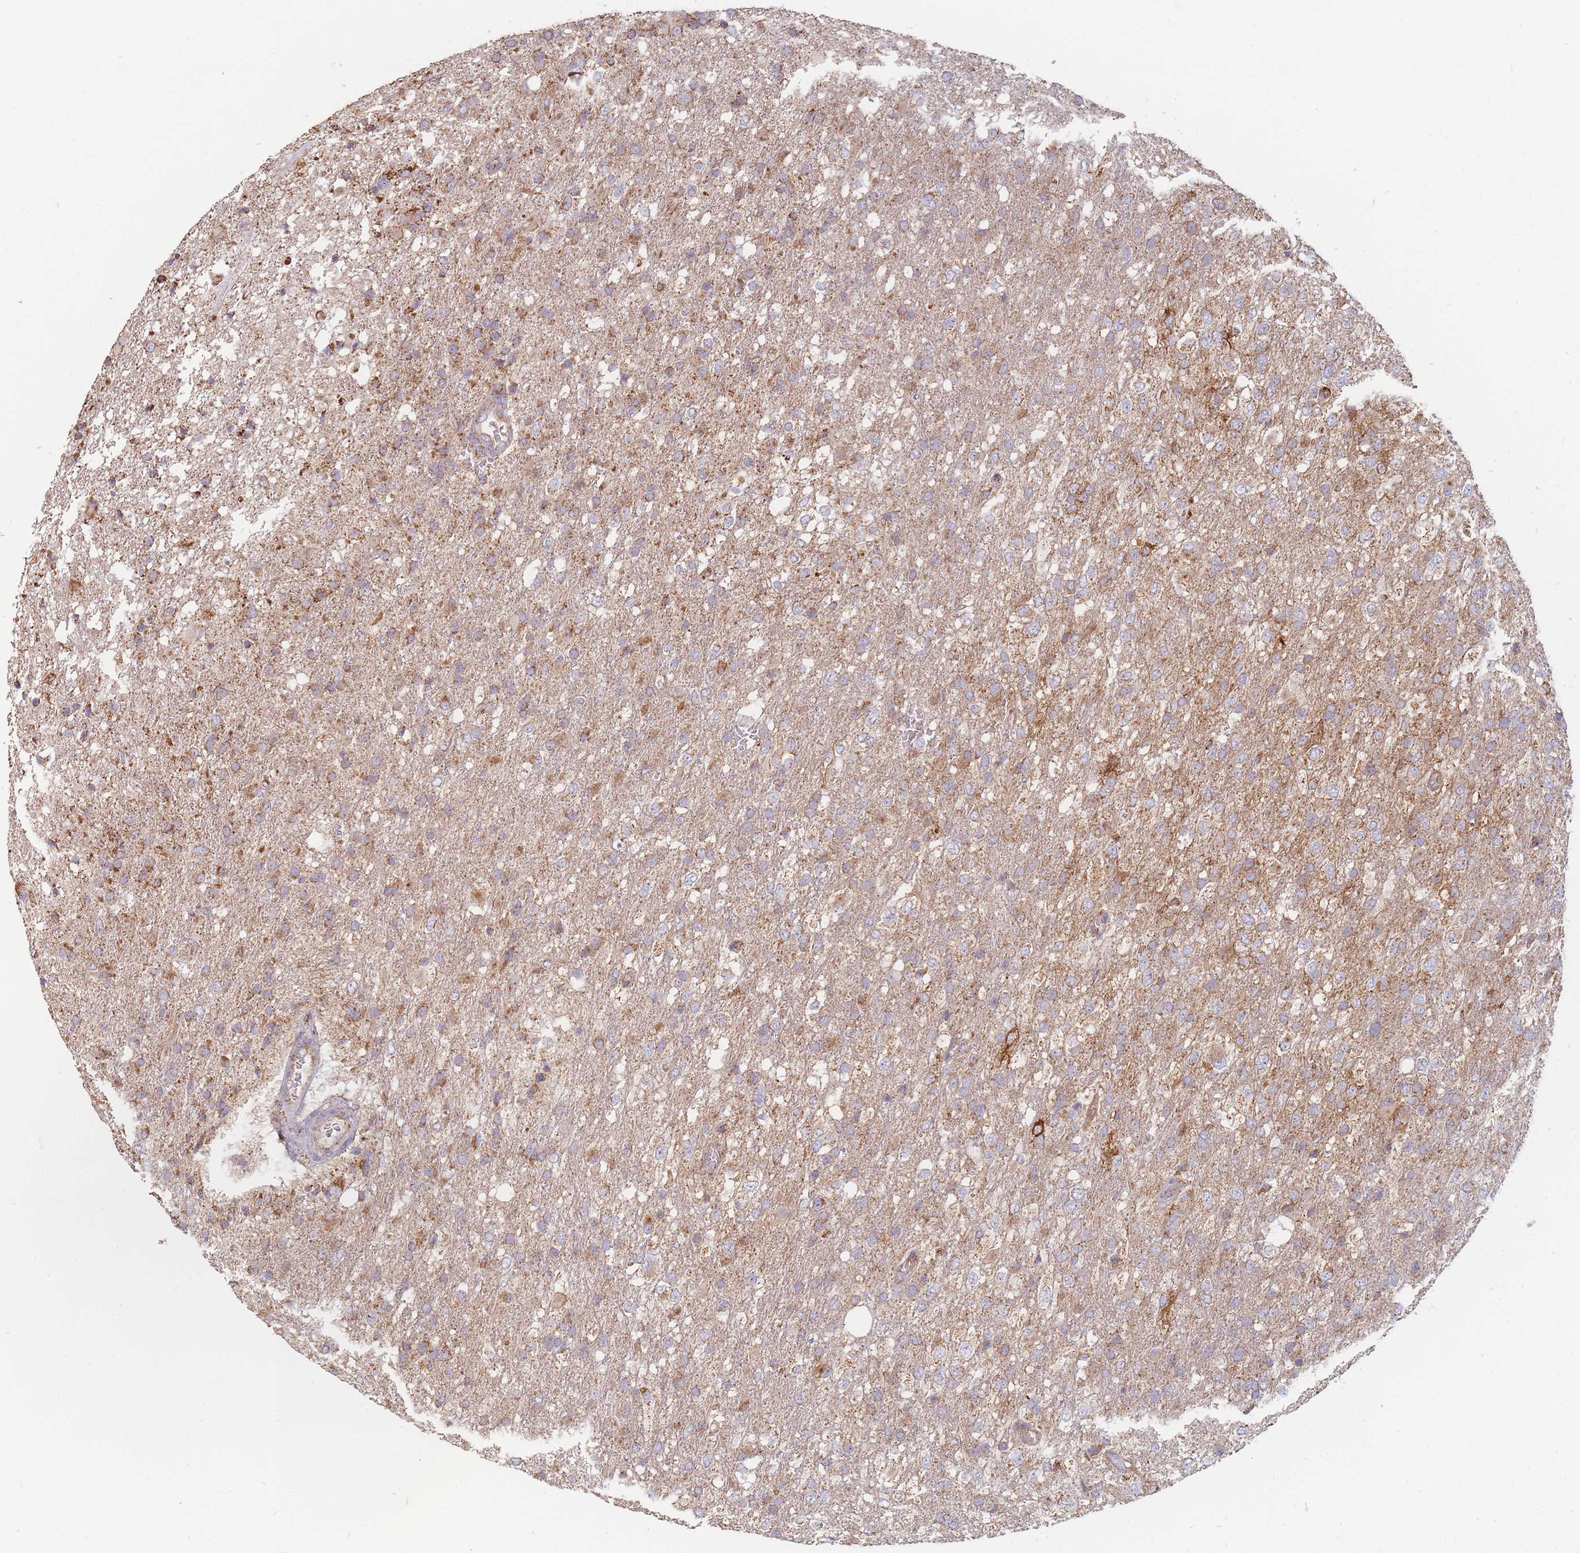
{"staining": {"intensity": "moderate", "quantity": "25%-75%", "location": "cytoplasmic/membranous"}, "tissue": "glioma", "cell_type": "Tumor cells", "image_type": "cancer", "snomed": [{"axis": "morphology", "description": "Glioma, malignant, High grade"}, {"axis": "topography", "description": "Brain"}], "caption": "Immunohistochemical staining of human malignant glioma (high-grade) exhibits medium levels of moderate cytoplasmic/membranous protein expression in approximately 25%-75% of tumor cells.", "gene": "ESRP2", "patient": {"sex": "female", "age": 74}}